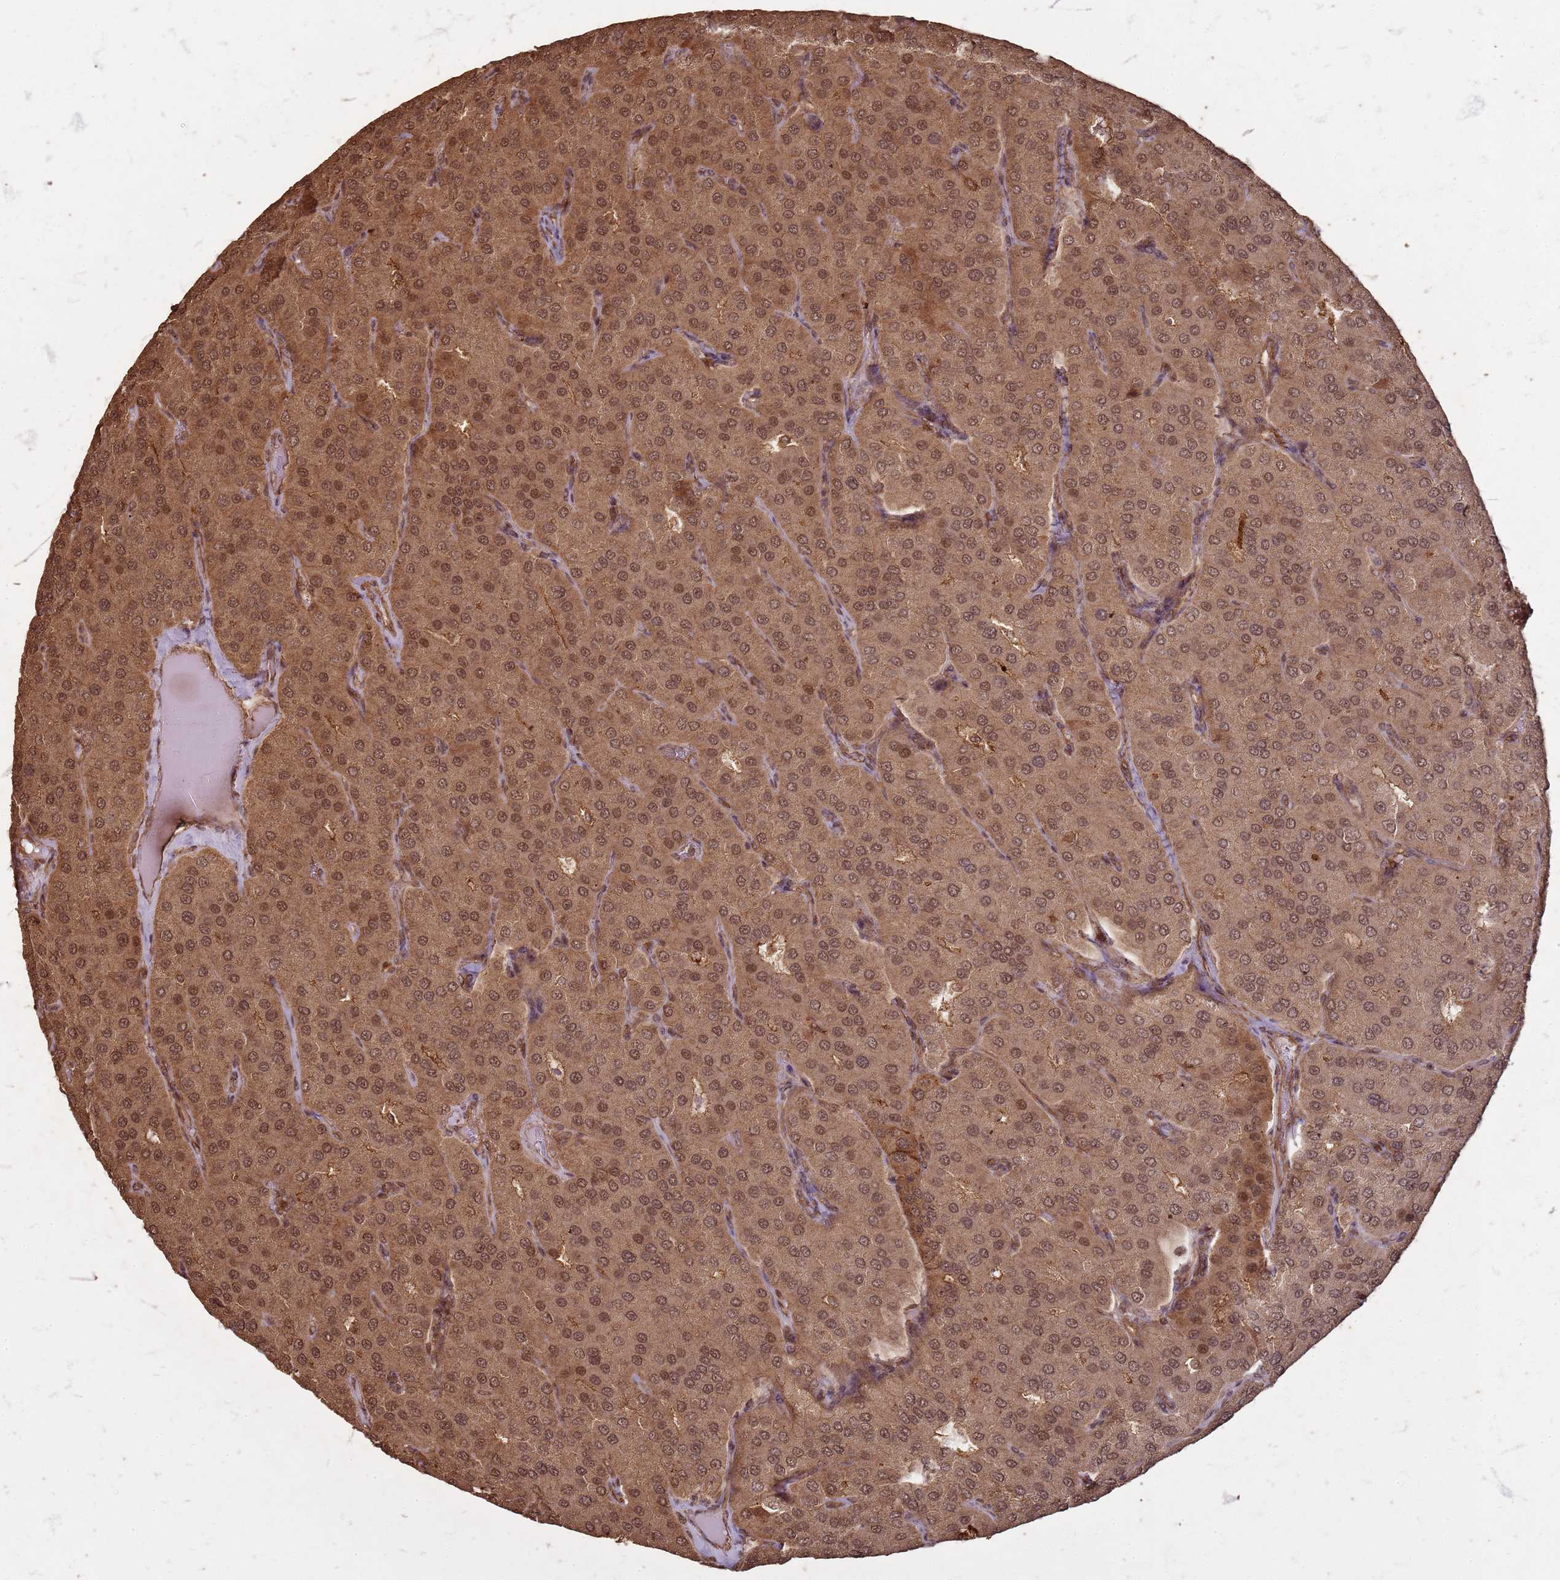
{"staining": {"intensity": "moderate", "quantity": ">75%", "location": "cytoplasmic/membranous,nuclear"}, "tissue": "parathyroid gland", "cell_type": "Glandular cells", "image_type": "normal", "snomed": [{"axis": "morphology", "description": "Normal tissue, NOS"}, {"axis": "morphology", "description": "Adenoma, NOS"}, {"axis": "topography", "description": "Parathyroid gland"}], "caption": "Glandular cells reveal medium levels of moderate cytoplasmic/membranous,nuclear expression in approximately >75% of cells in normal parathyroid gland. (DAB IHC with brightfield microscopy, high magnification).", "gene": "KIF26A", "patient": {"sex": "female", "age": 86}}